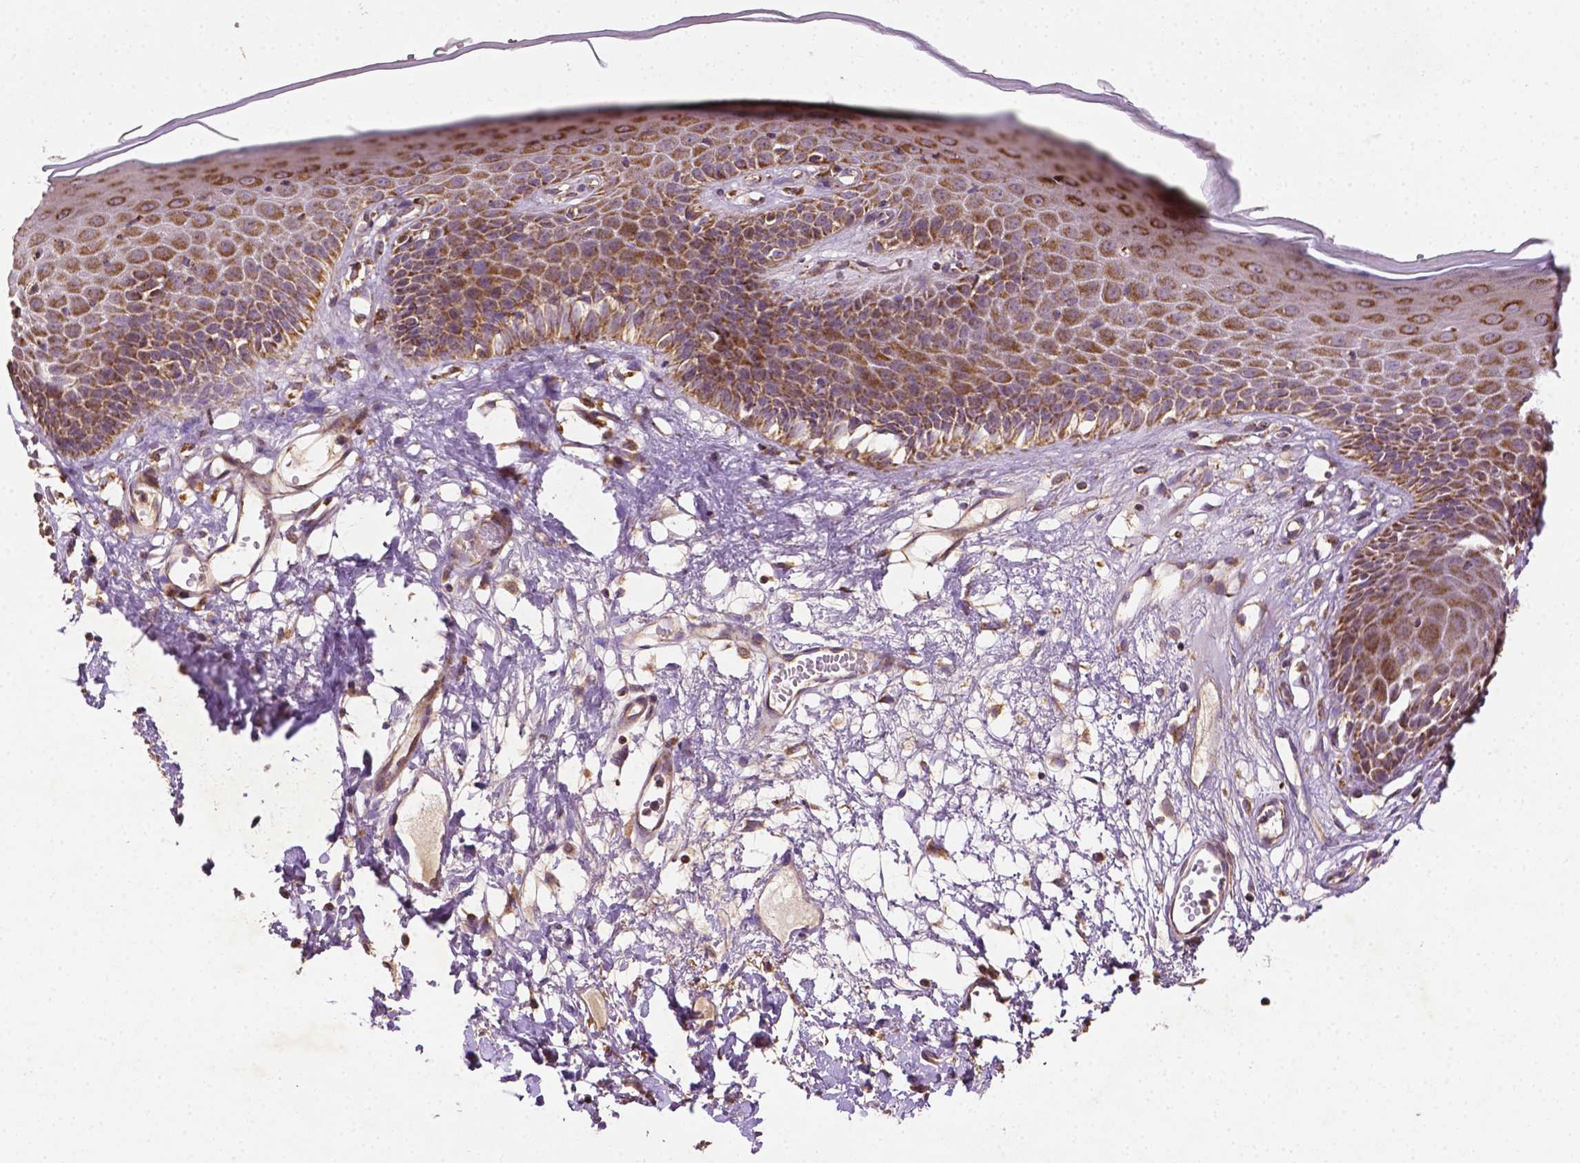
{"staining": {"intensity": "moderate", "quantity": ">75%", "location": "cytoplasmic/membranous"}, "tissue": "skin", "cell_type": "Epidermal cells", "image_type": "normal", "snomed": [{"axis": "morphology", "description": "Normal tissue, NOS"}, {"axis": "topography", "description": "Vulva"}], "caption": "An image of human skin stained for a protein displays moderate cytoplasmic/membranous brown staining in epidermal cells.", "gene": "LRR1", "patient": {"sex": "female", "age": 68}}